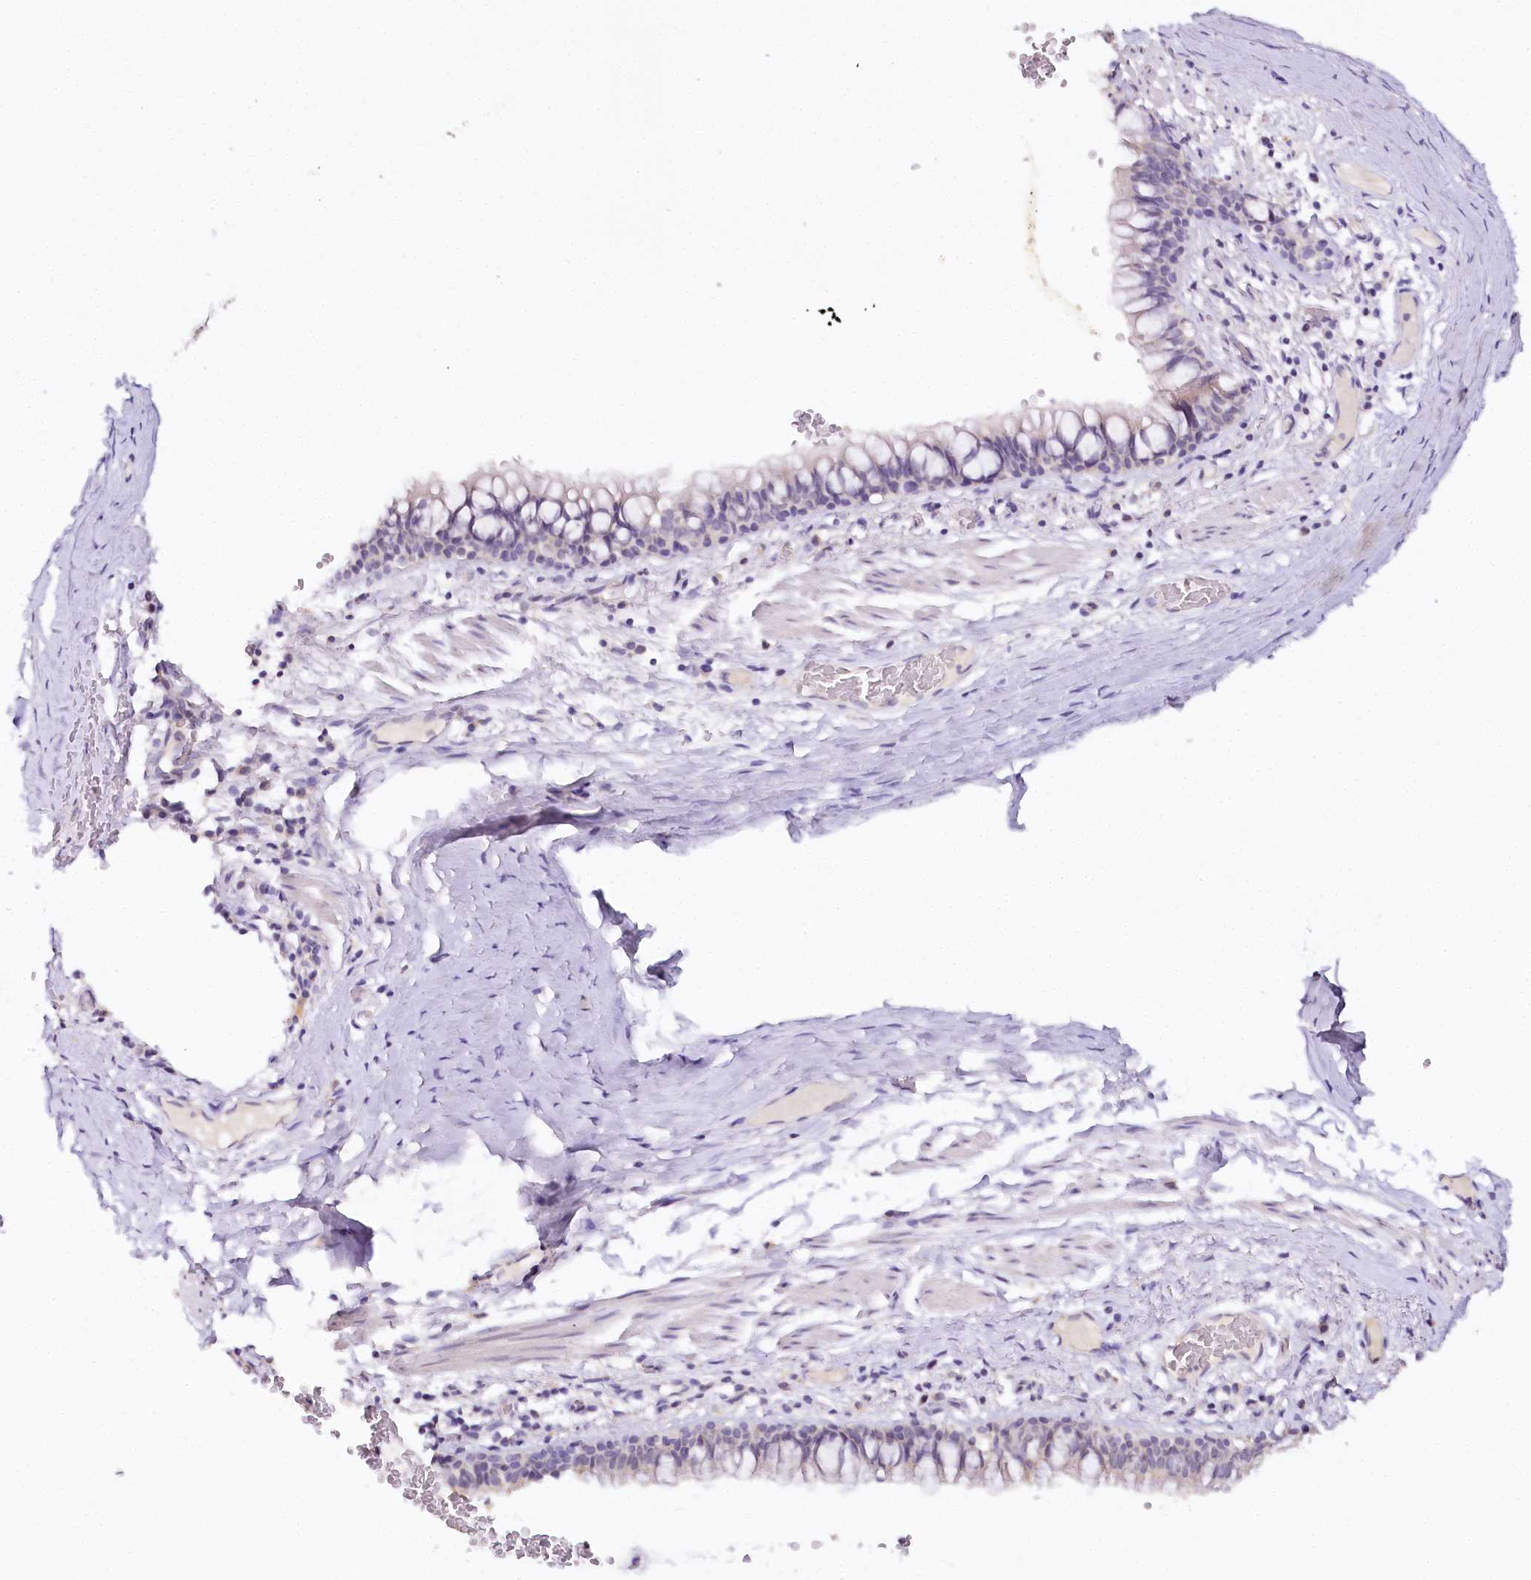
{"staining": {"intensity": "weak", "quantity": "<25%", "location": "cytoplasmic/membranous"}, "tissue": "bronchus", "cell_type": "Respiratory epithelial cells", "image_type": "normal", "snomed": [{"axis": "morphology", "description": "Normal tissue, NOS"}, {"axis": "topography", "description": "Cartilage tissue"}, {"axis": "topography", "description": "Bronchus"}], "caption": "A high-resolution histopathology image shows IHC staining of normal bronchus, which exhibits no significant staining in respiratory epithelial cells.", "gene": "TP53", "patient": {"sex": "female", "age": 36}}